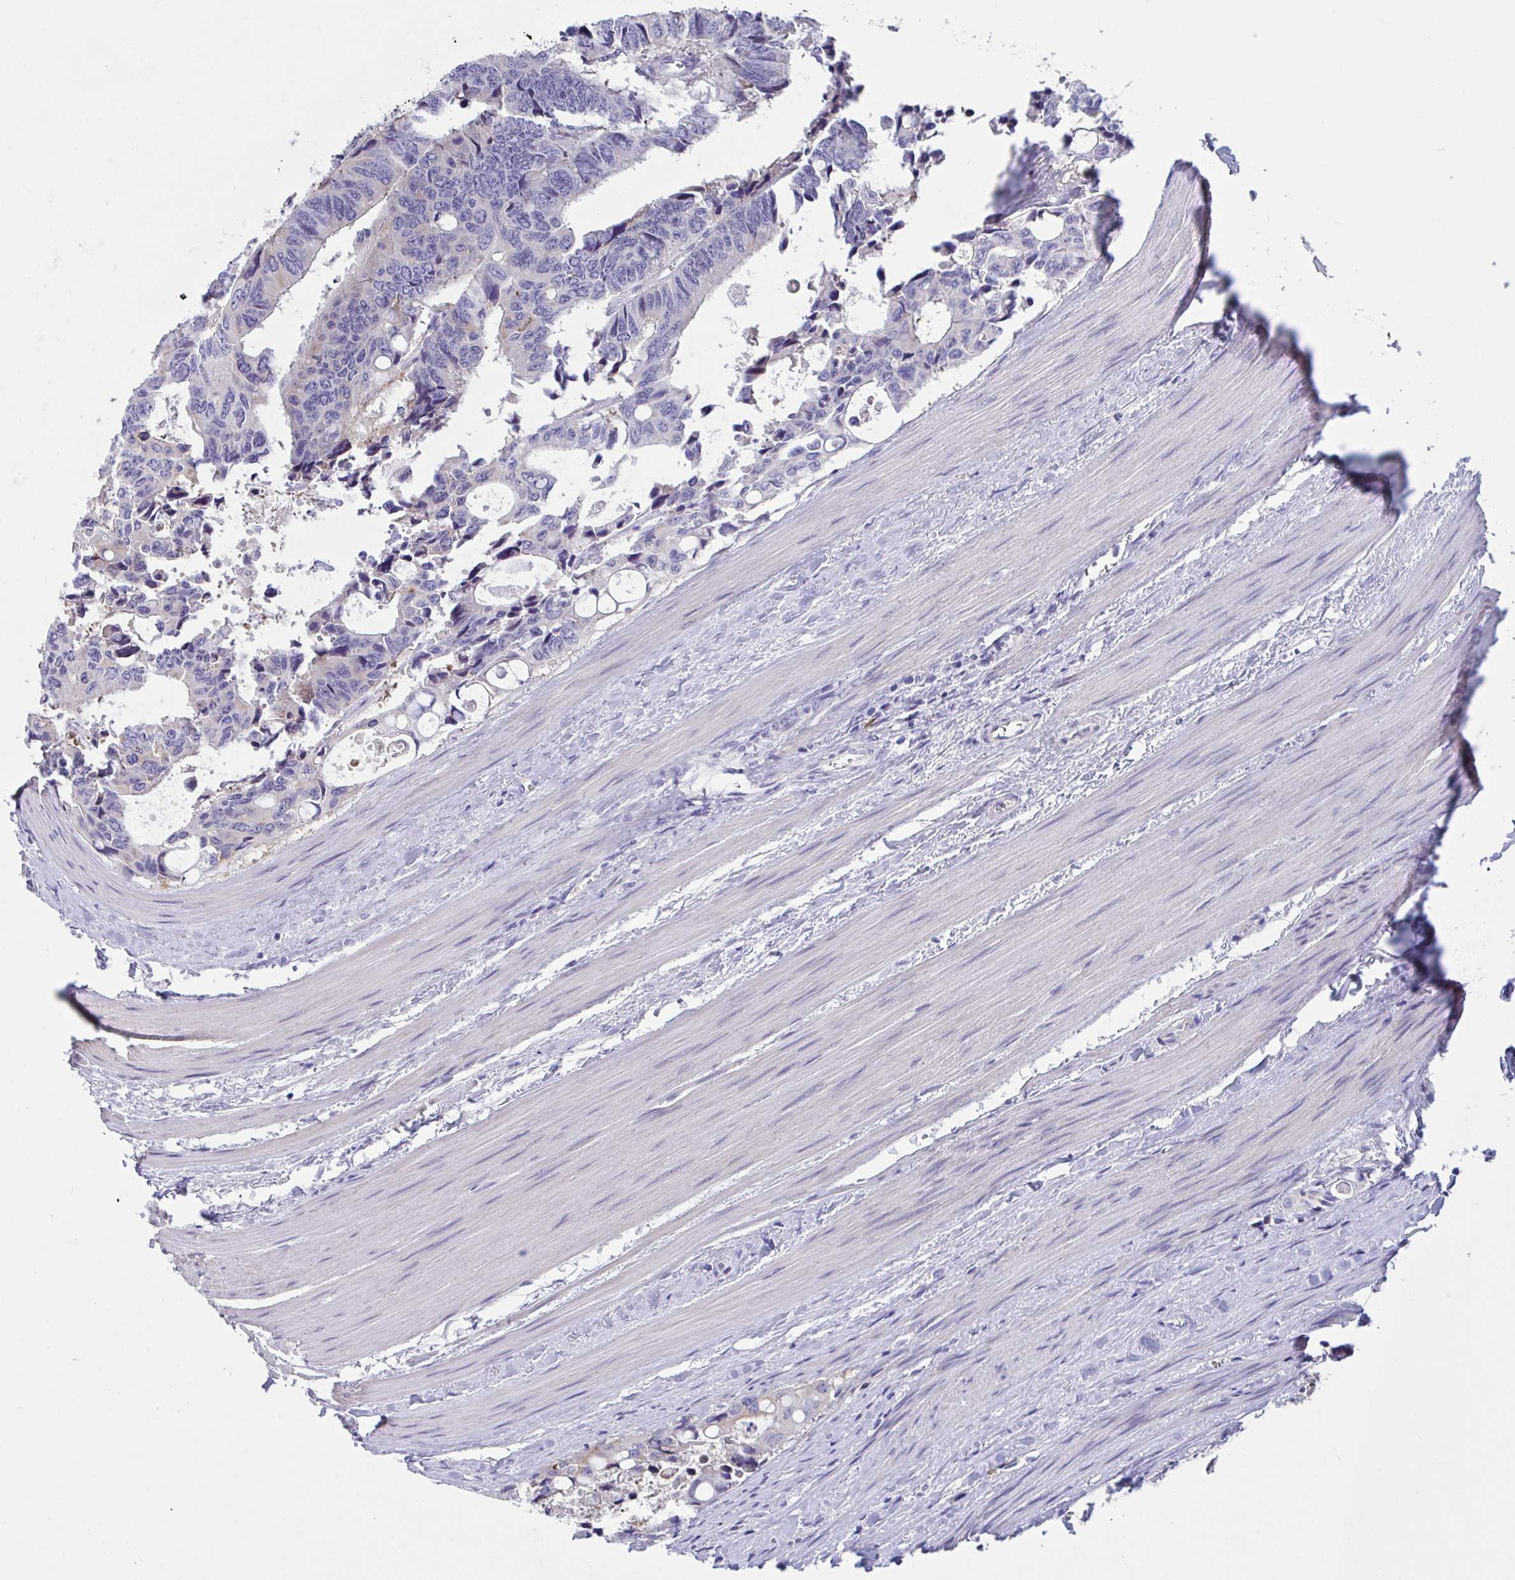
{"staining": {"intensity": "weak", "quantity": "<25%", "location": "cytoplasmic/membranous"}, "tissue": "colorectal cancer", "cell_type": "Tumor cells", "image_type": "cancer", "snomed": [{"axis": "morphology", "description": "Adenocarcinoma, NOS"}, {"axis": "topography", "description": "Rectum"}], "caption": "There is no significant expression in tumor cells of adenocarcinoma (colorectal).", "gene": "MS4A14", "patient": {"sex": "male", "age": 76}}